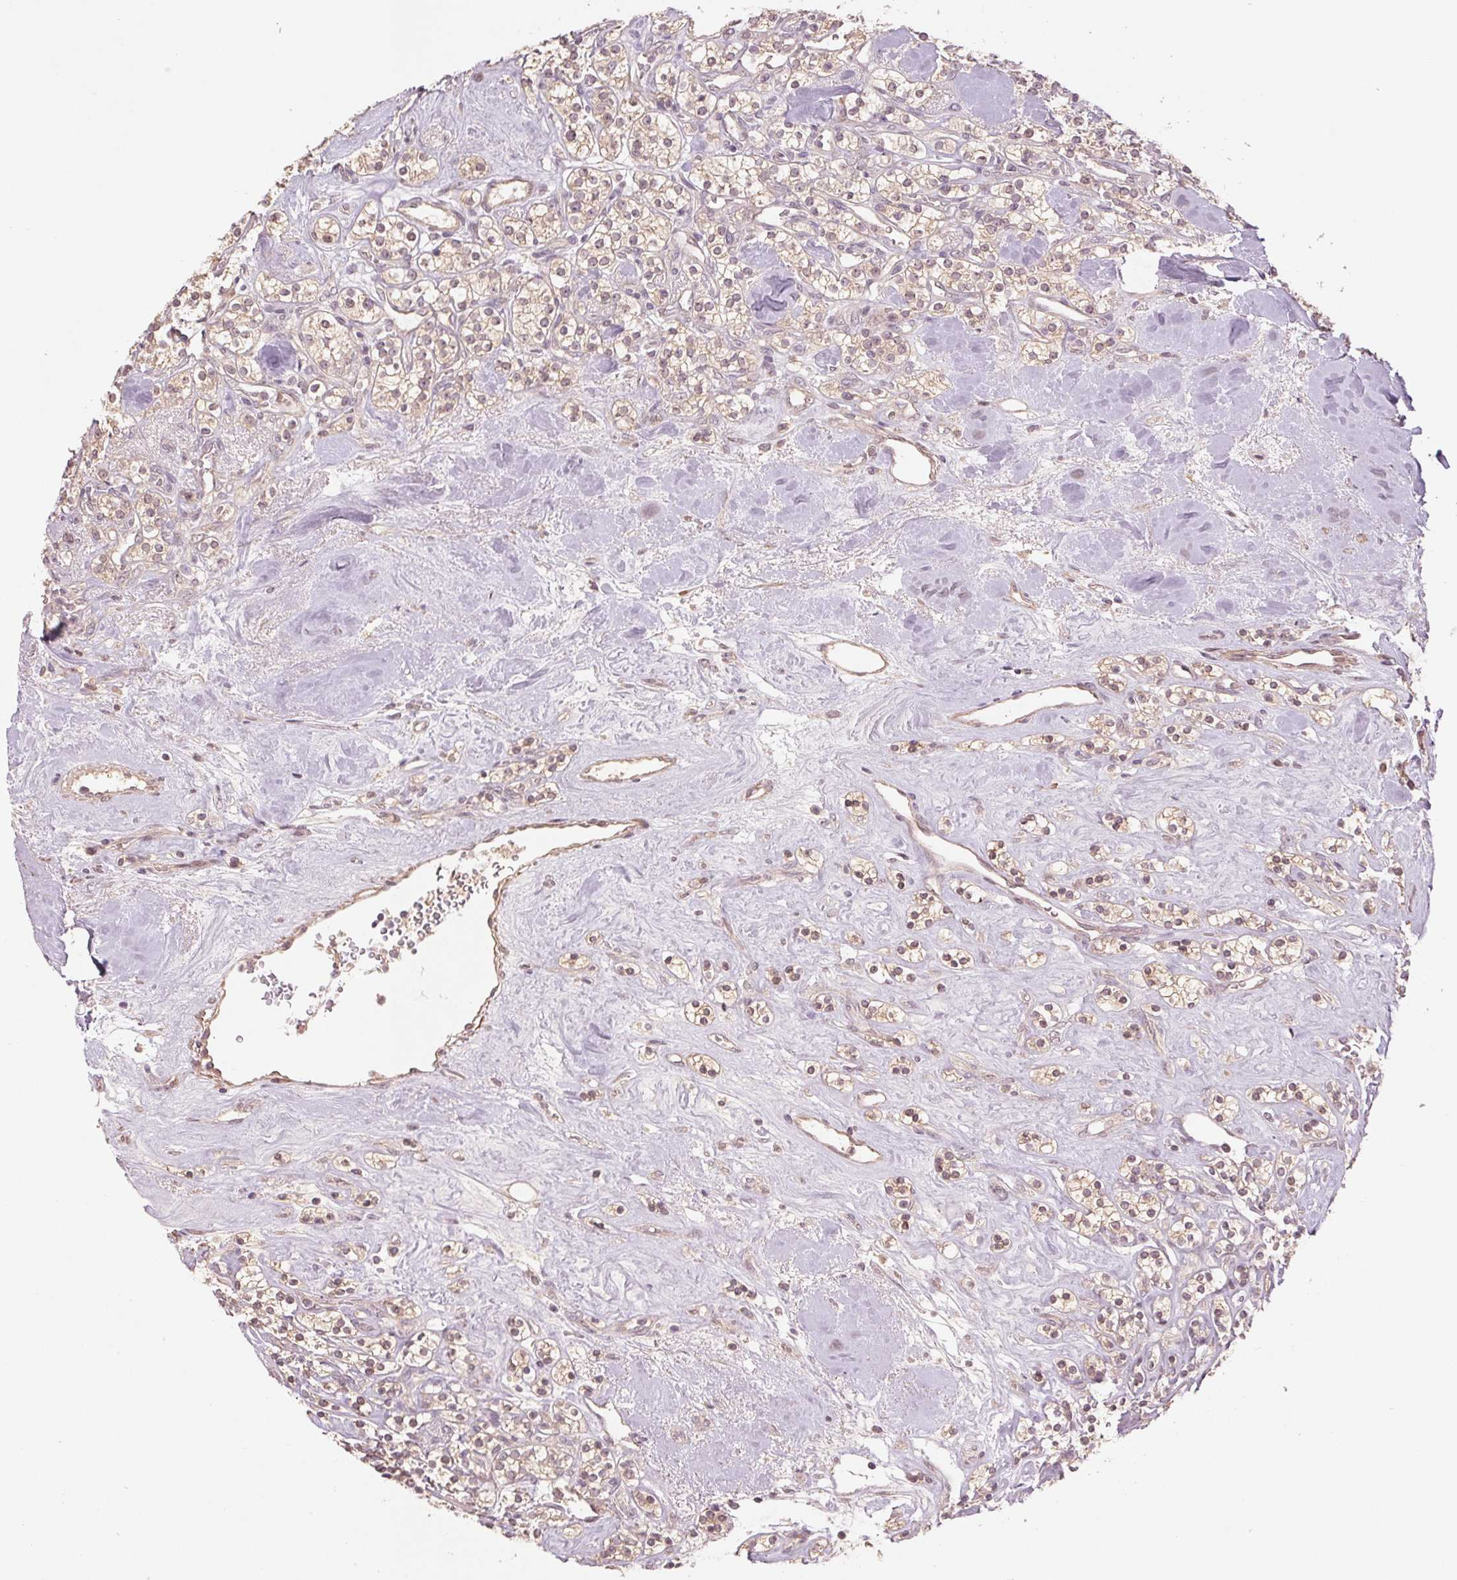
{"staining": {"intensity": "weak", "quantity": "25%-75%", "location": "cytoplasmic/membranous"}, "tissue": "renal cancer", "cell_type": "Tumor cells", "image_type": "cancer", "snomed": [{"axis": "morphology", "description": "Adenocarcinoma, NOS"}, {"axis": "topography", "description": "Kidney"}], "caption": "Renal cancer (adenocarcinoma) stained with immunohistochemistry (IHC) demonstrates weak cytoplasmic/membranous positivity in about 25%-75% of tumor cells. (brown staining indicates protein expression, while blue staining denotes nuclei).", "gene": "PPIA", "patient": {"sex": "male", "age": 77}}